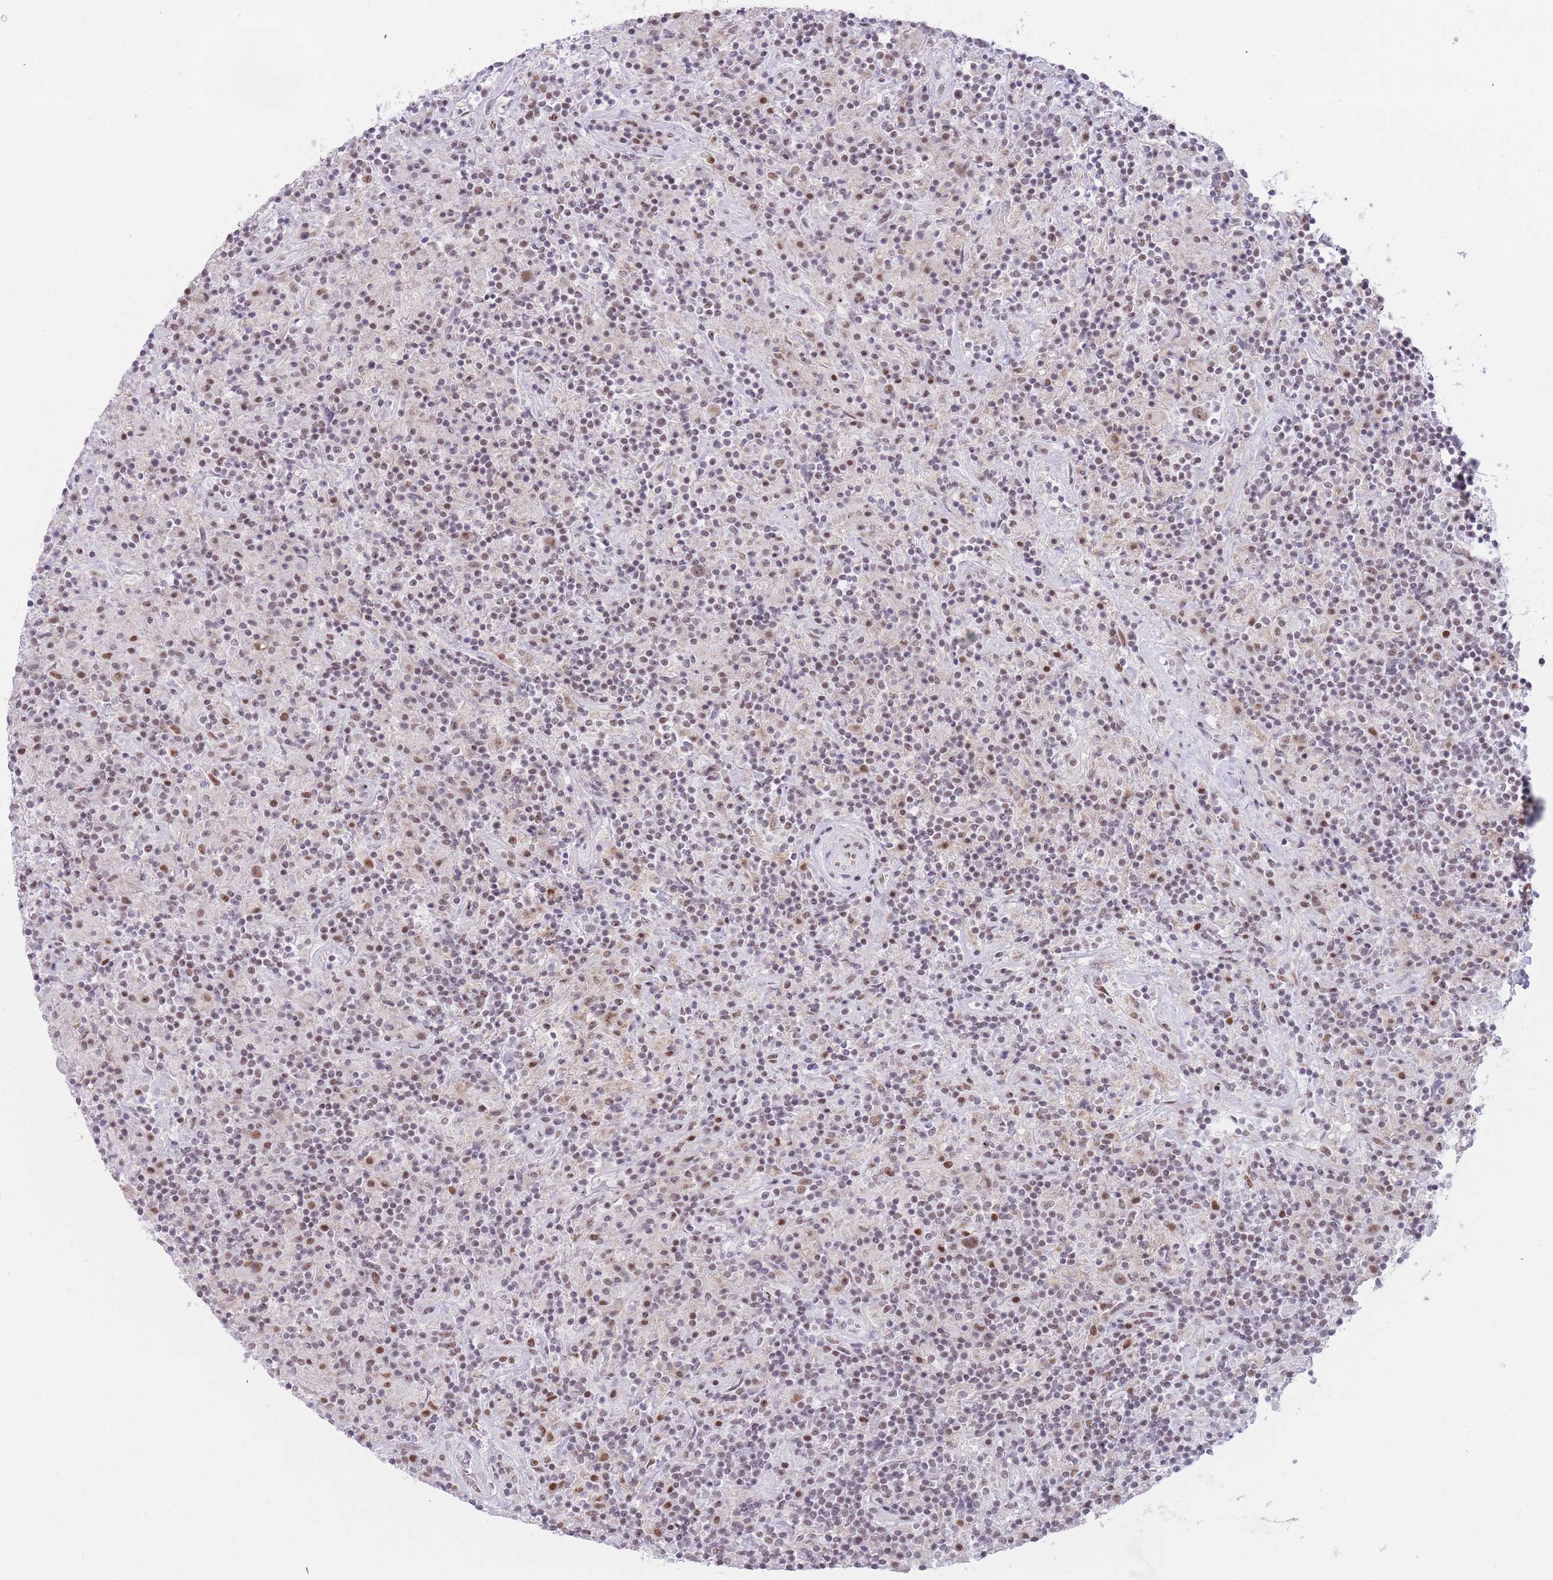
{"staining": {"intensity": "moderate", "quantity": ">75%", "location": "nuclear"}, "tissue": "lymphoma", "cell_type": "Tumor cells", "image_type": "cancer", "snomed": [{"axis": "morphology", "description": "Hodgkin's disease, NOS"}, {"axis": "topography", "description": "Lymph node"}], "caption": "Immunohistochemistry of human Hodgkin's disease reveals medium levels of moderate nuclear expression in approximately >75% of tumor cells.", "gene": "HNRNPUL1", "patient": {"sex": "male", "age": 70}}